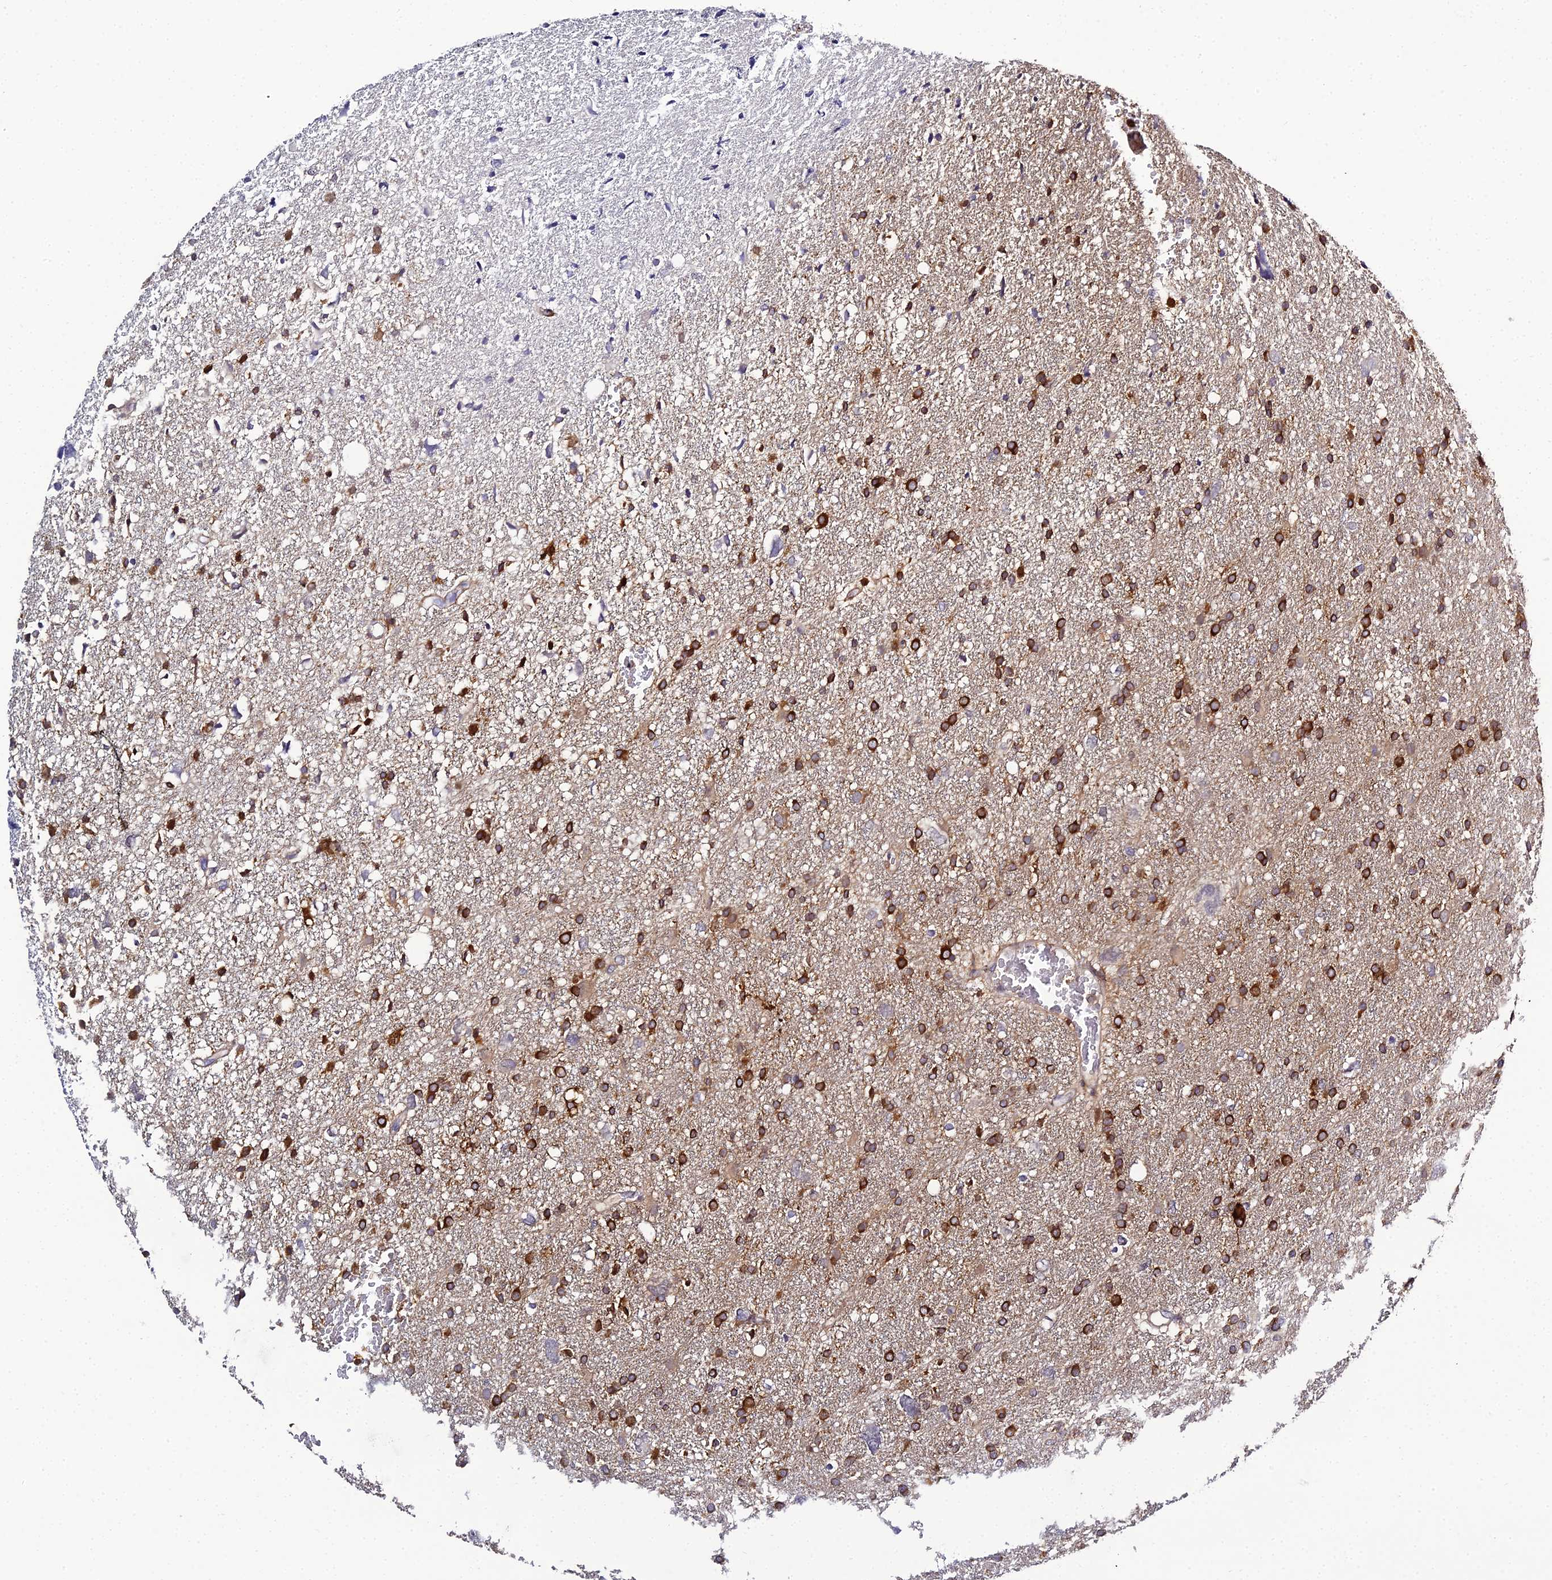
{"staining": {"intensity": "strong", "quantity": "25%-75%", "location": "cytoplasmic/membranous"}, "tissue": "glioma", "cell_type": "Tumor cells", "image_type": "cancer", "snomed": [{"axis": "morphology", "description": "Glioma, malignant, High grade"}, {"axis": "topography", "description": "Brain"}], "caption": "This photomicrograph shows malignant glioma (high-grade) stained with immunohistochemistry to label a protein in brown. The cytoplasmic/membranous of tumor cells show strong positivity for the protein. Nuclei are counter-stained blue.", "gene": "IL4I1", "patient": {"sex": "male", "age": 61}}